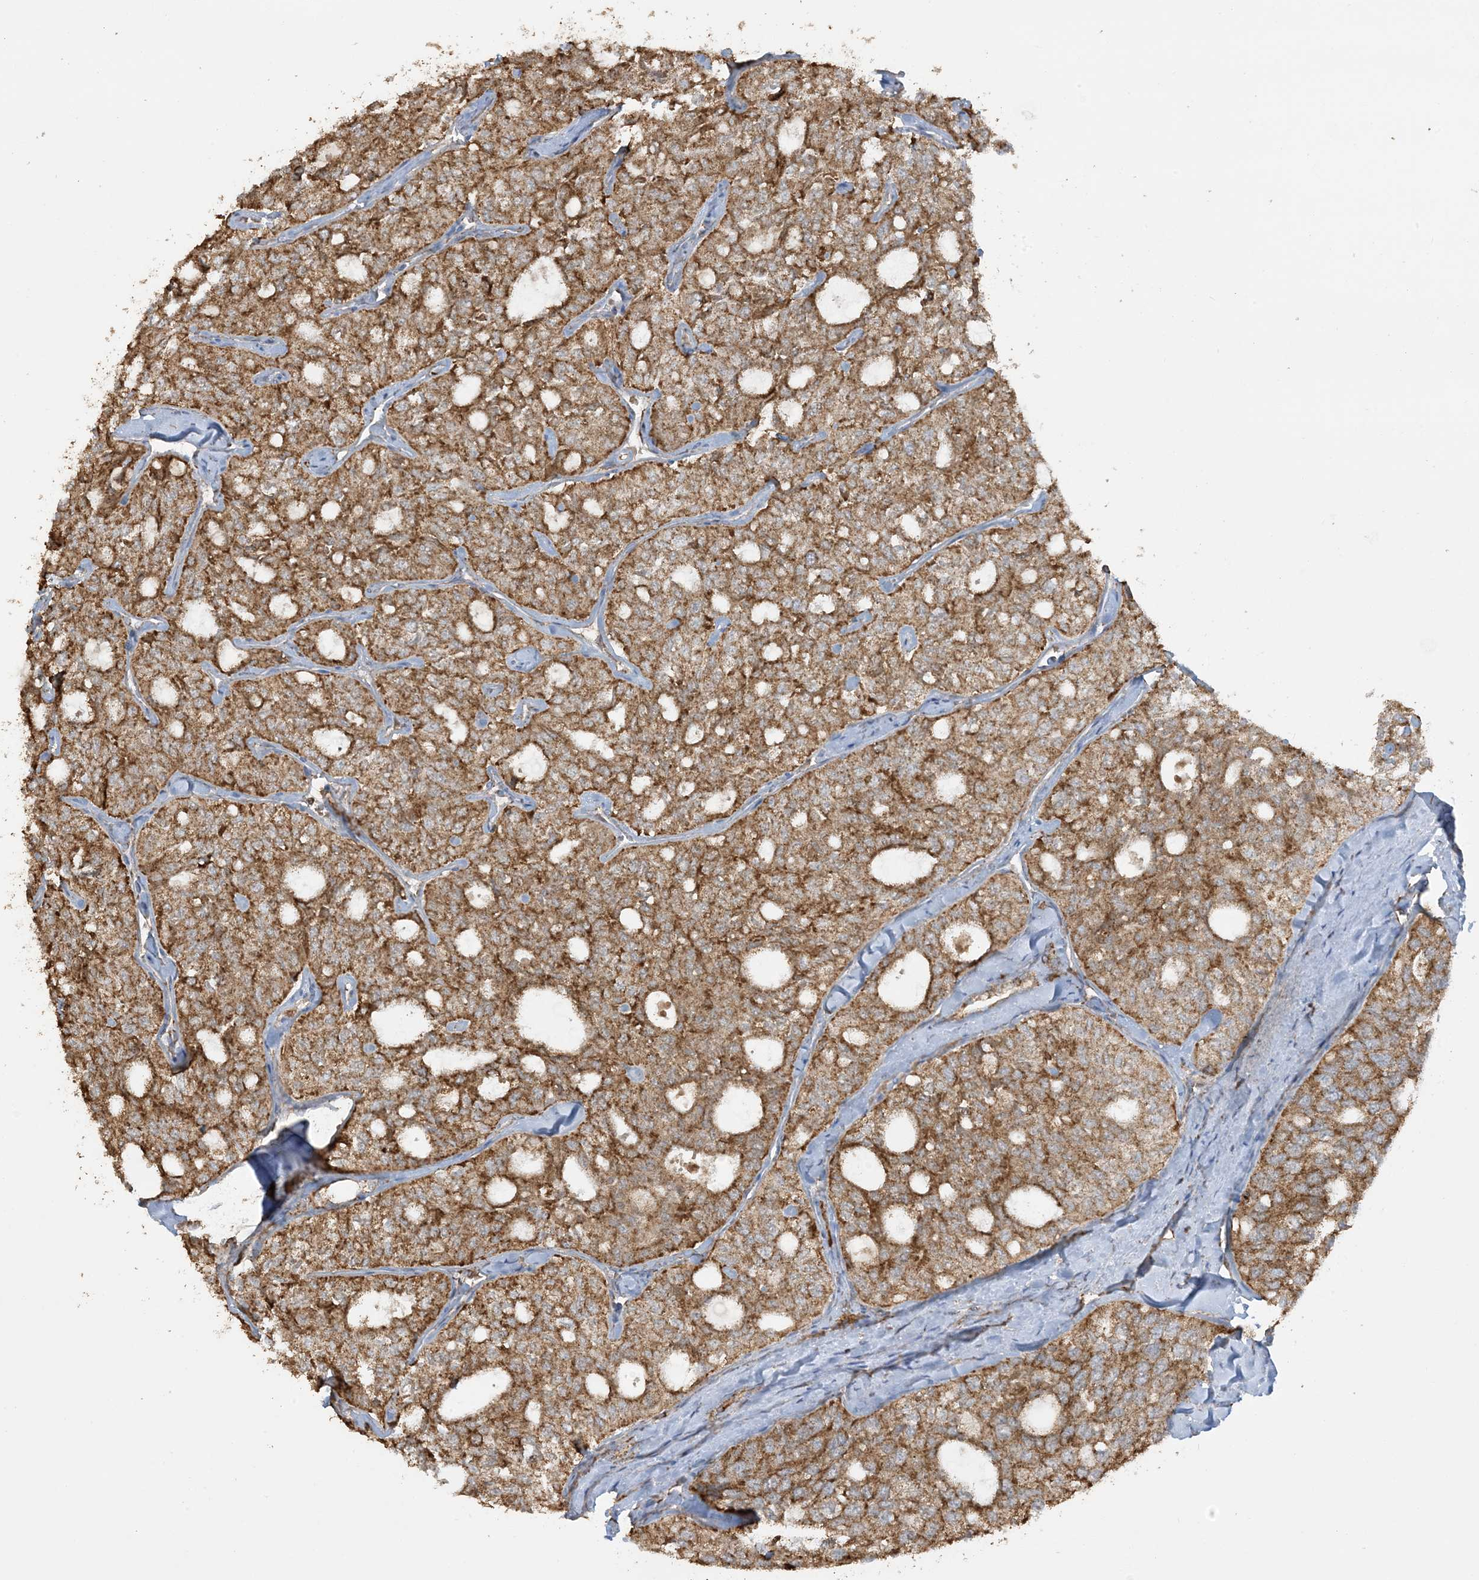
{"staining": {"intensity": "moderate", "quantity": ">75%", "location": "cytoplasmic/membranous"}, "tissue": "thyroid cancer", "cell_type": "Tumor cells", "image_type": "cancer", "snomed": [{"axis": "morphology", "description": "Follicular adenoma carcinoma, NOS"}, {"axis": "topography", "description": "Thyroid gland"}], "caption": "Protein analysis of thyroid cancer (follicular adenoma carcinoma) tissue exhibits moderate cytoplasmic/membranous staining in about >75% of tumor cells. The staining was performed using DAB, with brown indicating positive protein expression. Nuclei are stained blue with hematoxylin.", "gene": "AGA", "patient": {"sex": "male", "age": 75}}